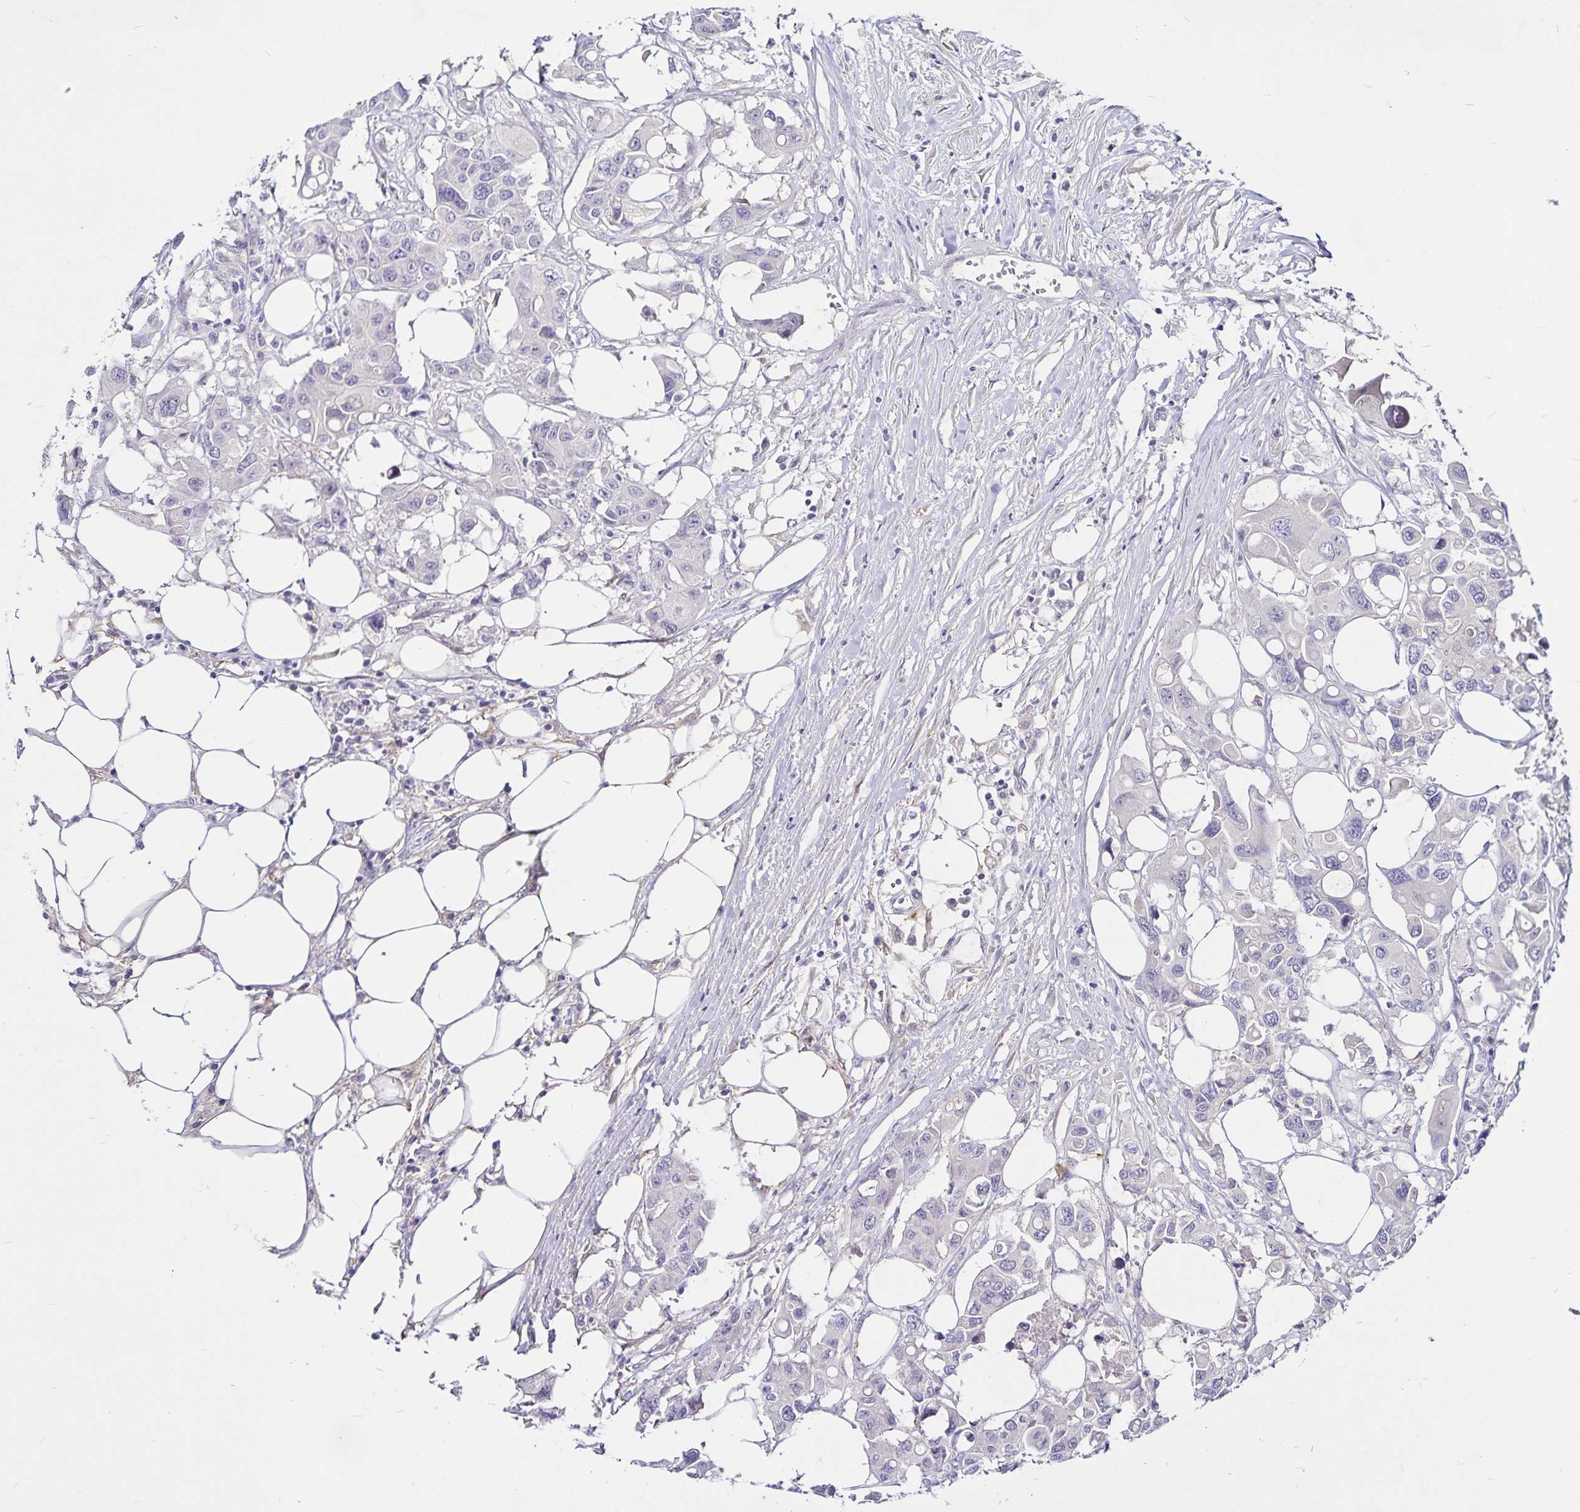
{"staining": {"intensity": "negative", "quantity": "none", "location": "none"}, "tissue": "colorectal cancer", "cell_type": "Tumor cells", "image_type": "cancer", "snomed": [{"axis": "morphology", "description": "Adenocarcinoma, NOS"}, {"axis": "topography", "description": "Colon"}], "caption": "High magnification brightfield microscopy of colorectal cancer (adenocarcinoma) stained with DAB (3,3'-diaminobenzidine) (brown) and counterstained with hematoxylin (blue): tumor cells show no significant positivity.", "gene": "GNG12", "patient": {"sex": "male", "age": 77}}